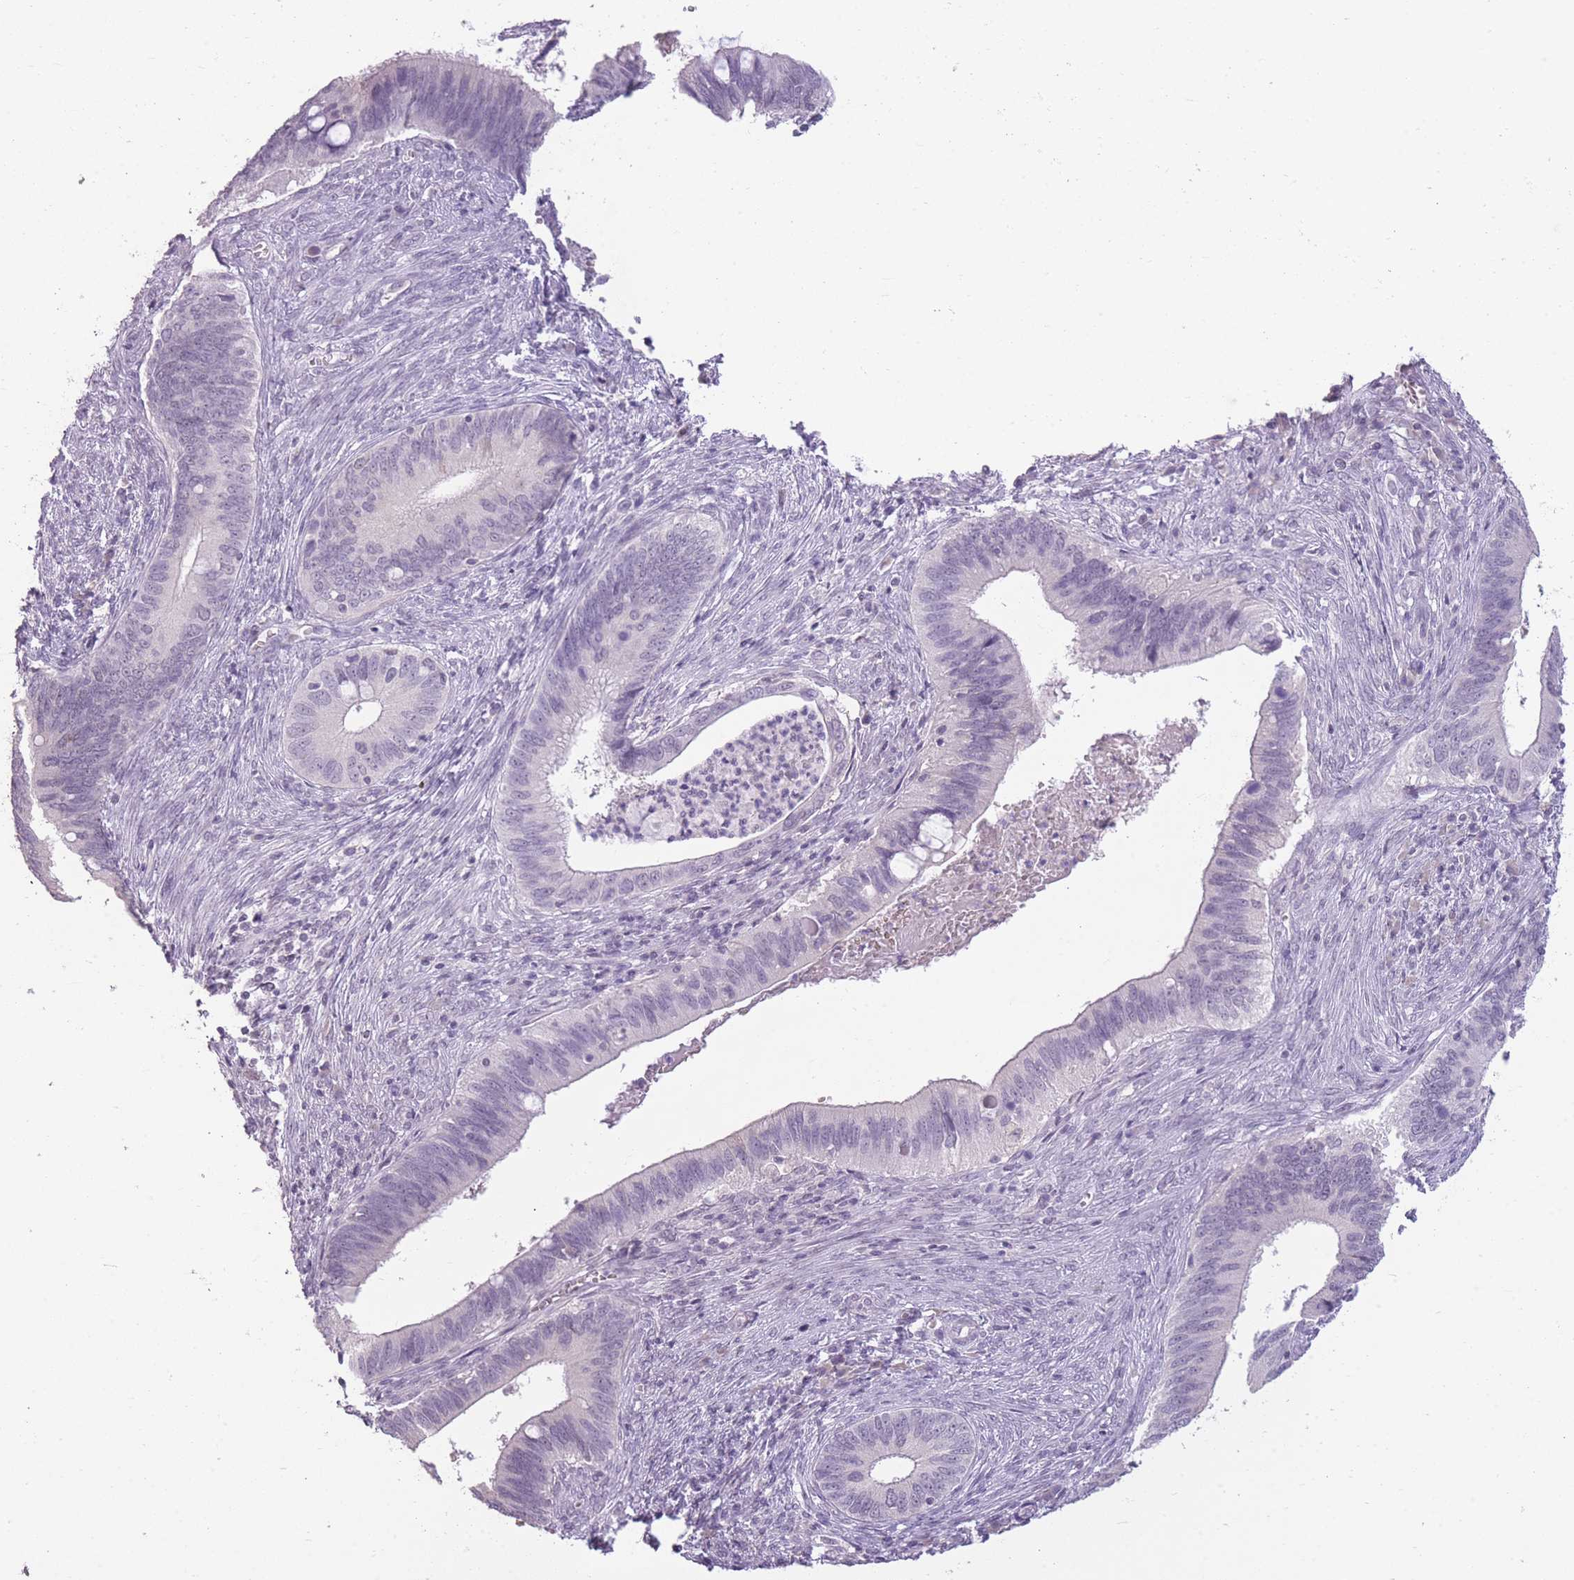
{"staining": {"intensity": "negative", "quantity": "none", "location": "none"}, "tissue": "cervical cancer", "cell_type": "Tumor cells", "image_type": "cancer", "snomed": [{"axis": "morphology", "description": "Adenocarcinoma, NOS"}, {"axis": "topography", "description": "Cervix"}], "caption": "Tumor cells show no significant protein positivity in adenocarcinoma (cervical). (Immunohistochemistry (ihc), brightfield microscopy, high magnification).", "gene": "ZBTB24", "patient": {"sex": "female", "age": 42}}